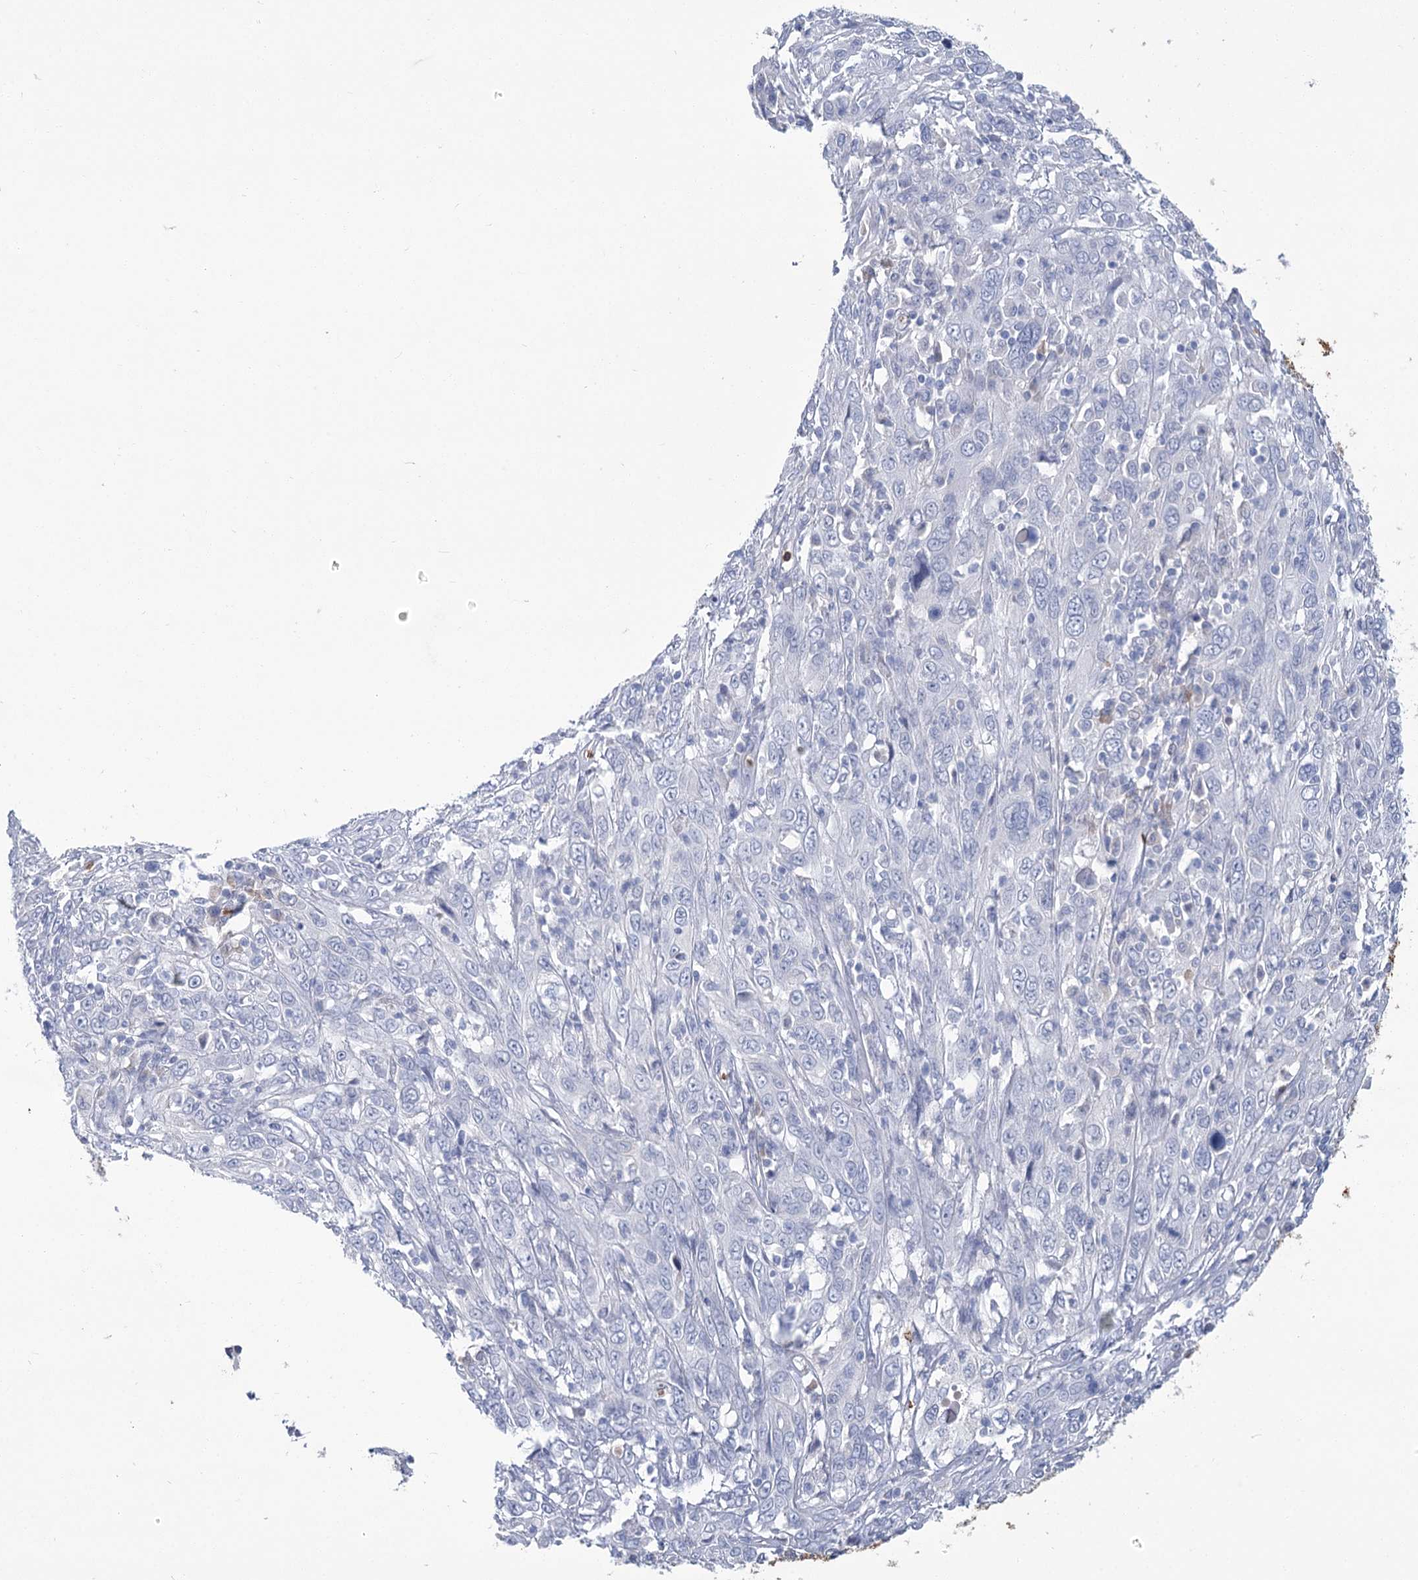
{"staining": {"intensity": "negative", "quantity": "none", "location": "none"}, "tissue": "cervical cancer", "cell_type": "Tumor cells", "image_type": "cancer", "snomed": [{"axis": "morphology", "description": "Squamous cell carcinoma, NOS"}, {"axis": "topography", "description": "Cervix"}], "caption": "High magnification brightfield microscopy of cervical cancer (squamous cell carcinoma) stained with DAB (3,3'-diaminobenzidine) (brown) and counterstained with hematoxylin (blue): tumor cells show no significant positivity. (Immunohistochemistry (ihc), brightfield microscopy, high magnification).", "gene": "HBA1", "patient": {"sex": "female", "age": 46}}